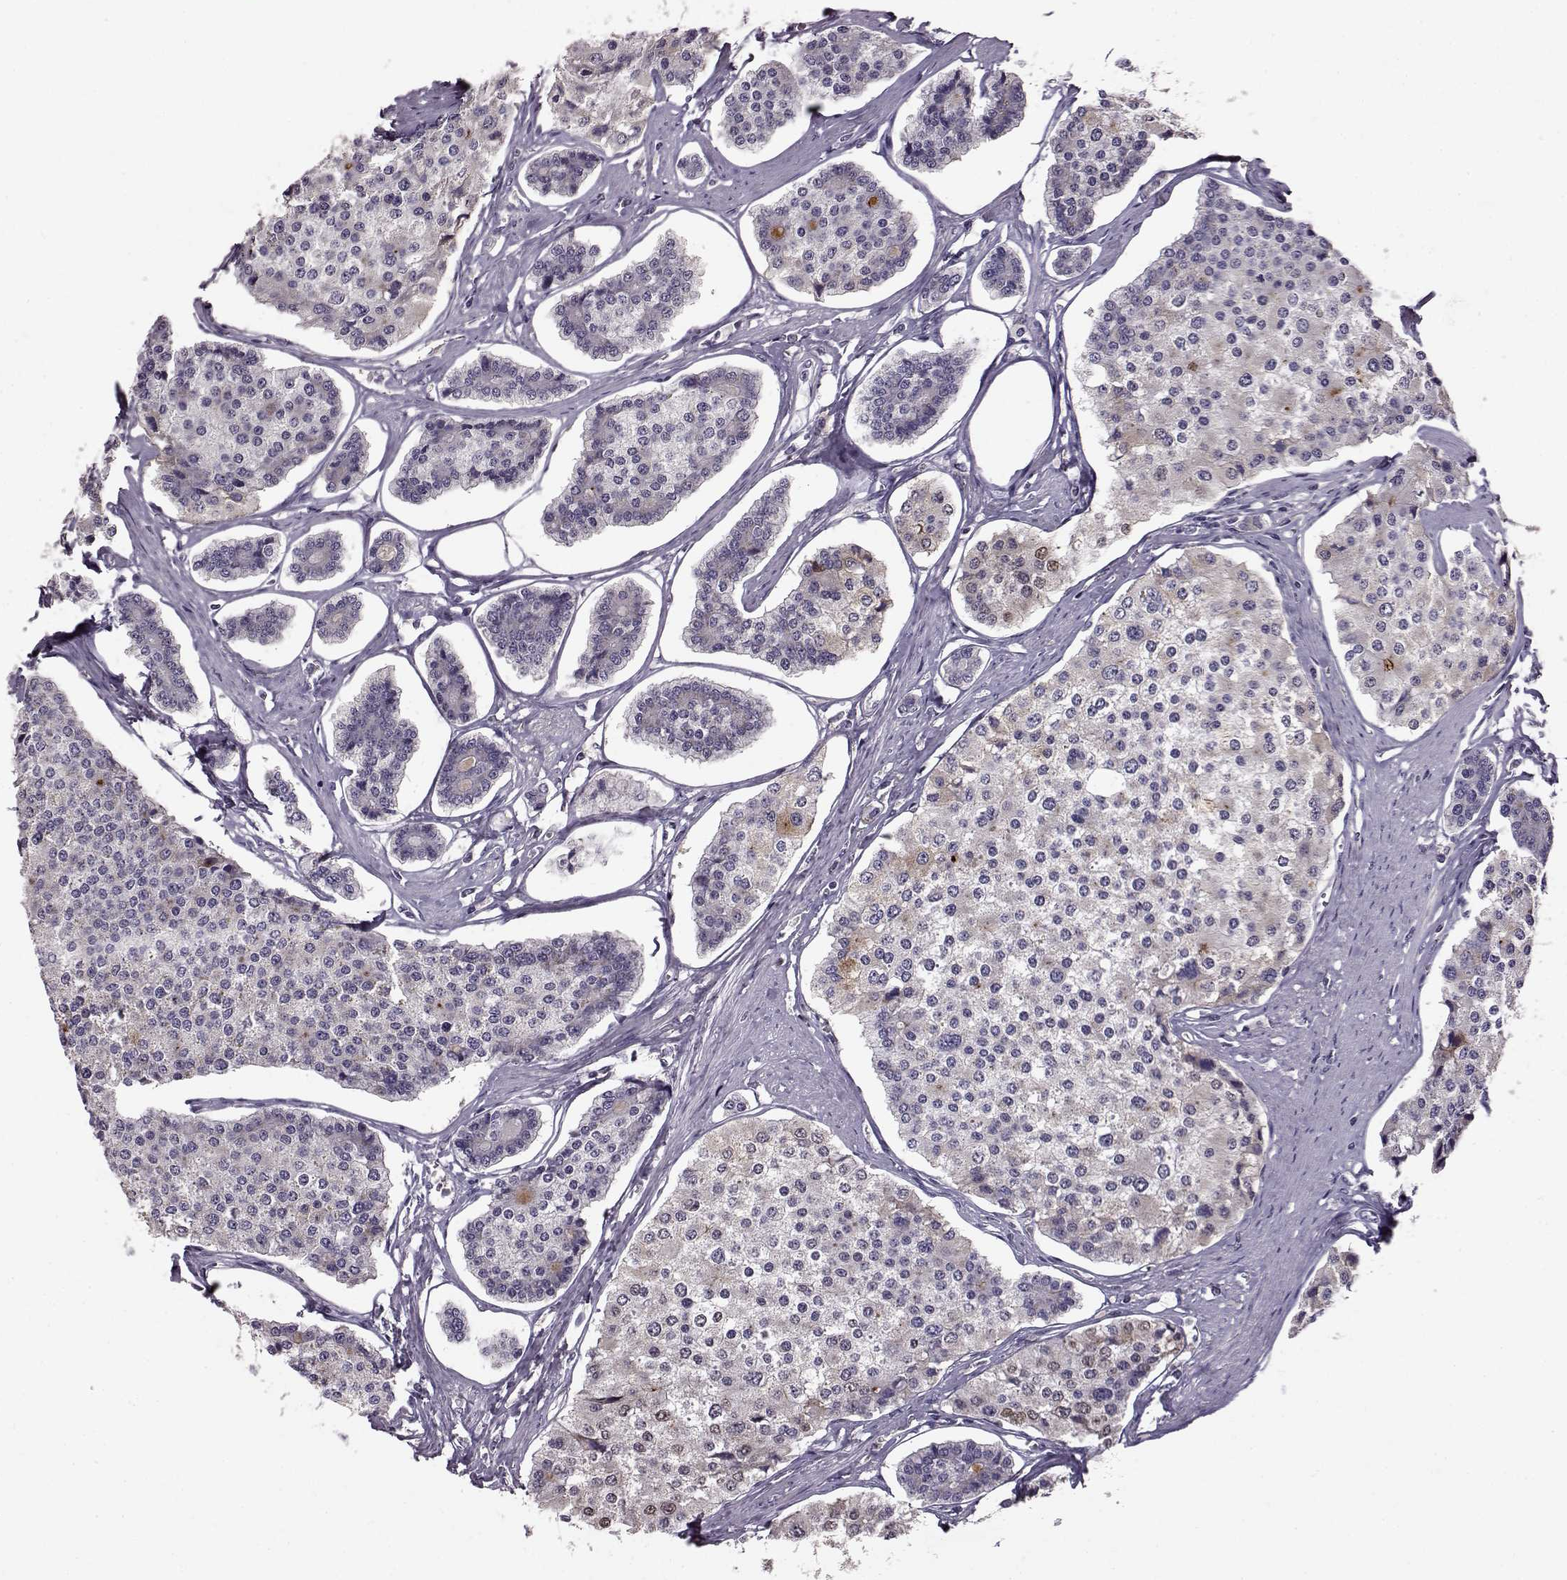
{"staining": {"intensity": "negative", "quantity": "none", "location": "none"}, "tissue": "carcinoid", "cell_type": "Tumor cells", "image_type": "cancer", "snomed": [{"axis": "morphology", "description": "Carcinoid, malignant, NOS"}, {"axis": "topography", "description": "Small intestine"}], "caption": "An image of carcinoid stained for a protein exhibits no brown staining in tumor cells.", "gene": "ADGRG2", "patient": {"sex": "female", "age": 65}}